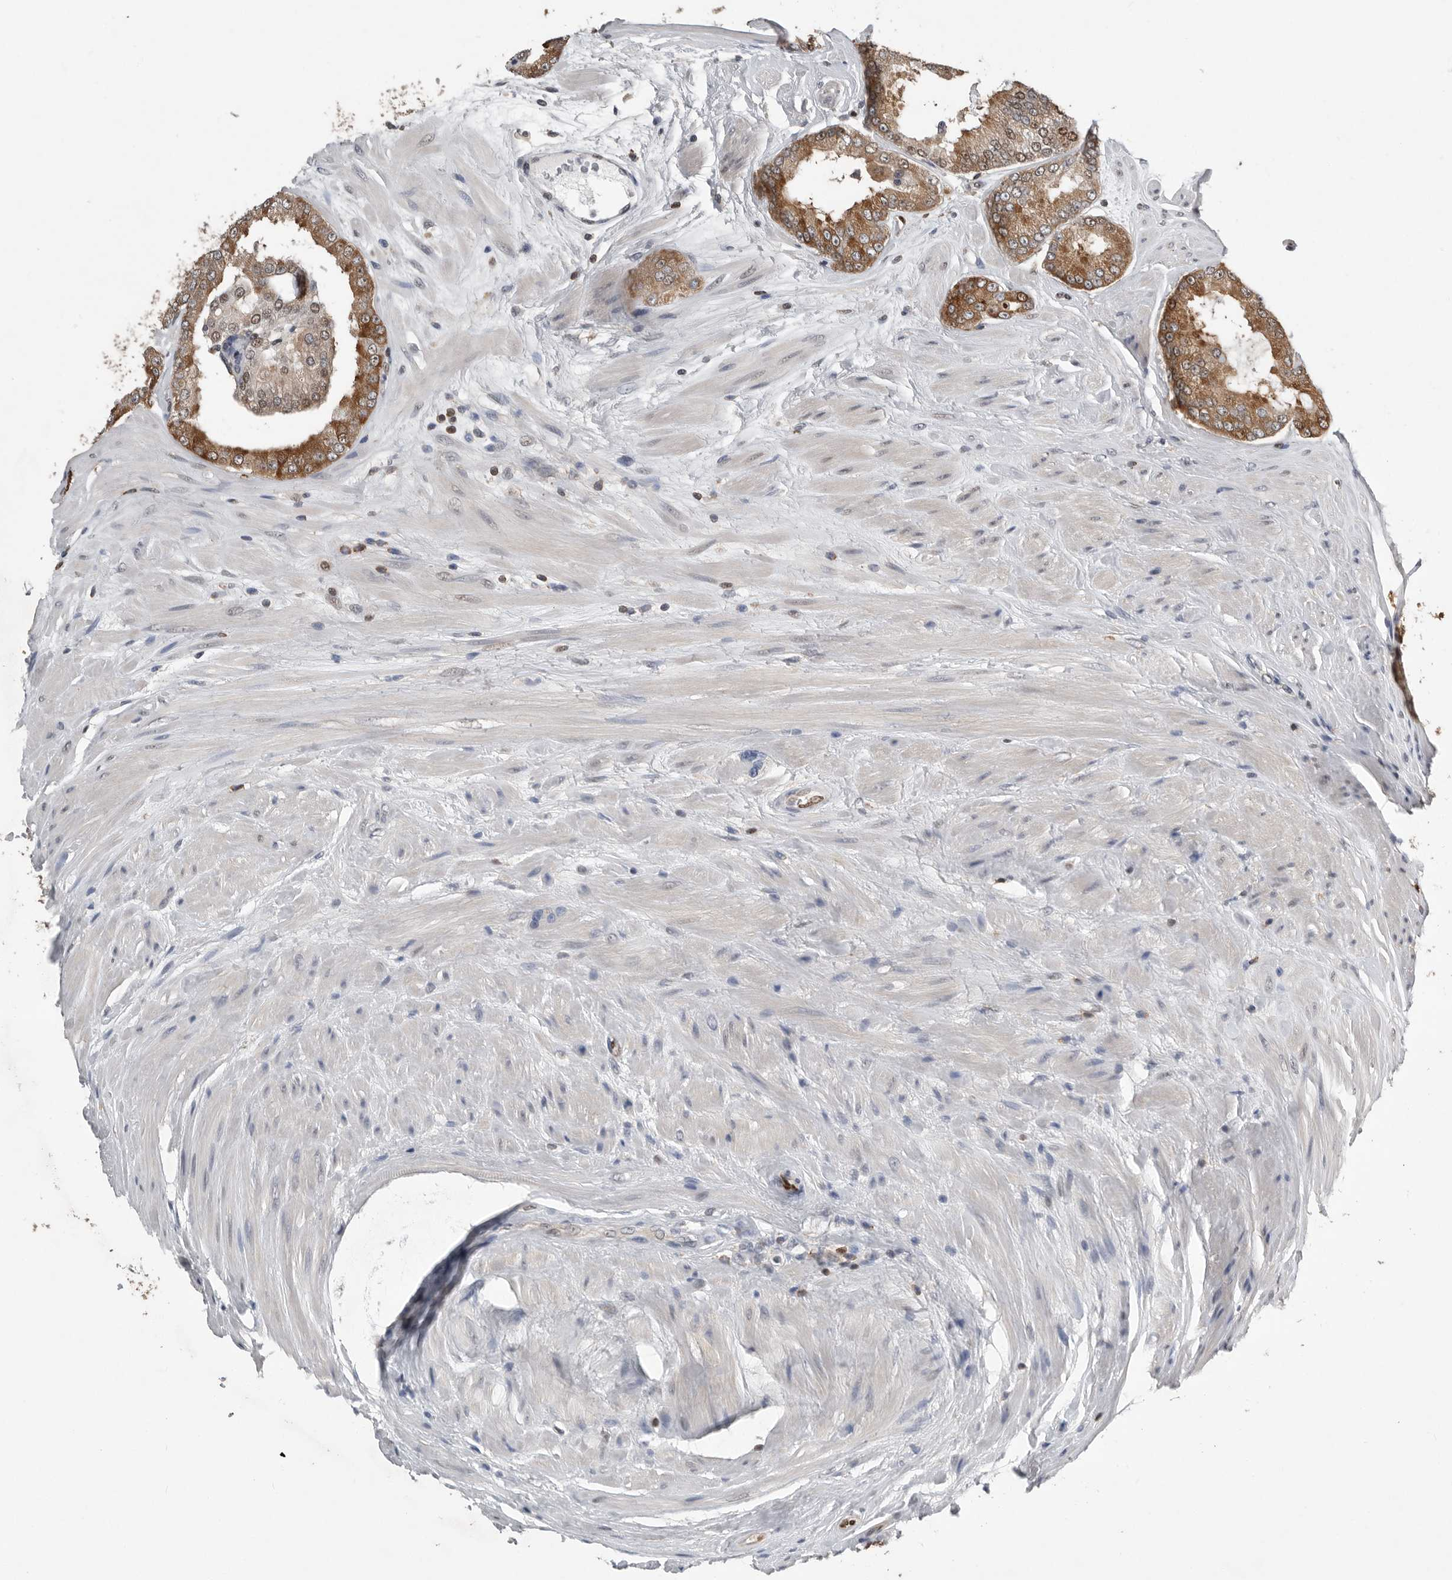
{"staining": {"intensity": "moderate", "quantity": ">75%", "location": "cytoplasmic/membranous,nuclear"}, "tissue": "prostate cancer", "cell_type": "Tumor cells", "image_type": "cancer", "snomed": [{"axis": "morphology", "description": "Adenocarcinoma, Low grade"}, {"axis": "topography", "description": "Prostate"}], "caption": "This micrograph demonstrates immunohistochemistry (IHC) staining of human prostate cancer, with medium moderate cytoplasmic/membranous and nuclear staining in approximately >75% of tumor cells.", "gene": "PDCD4", "patient": {"sex": "male", "age": 62}}